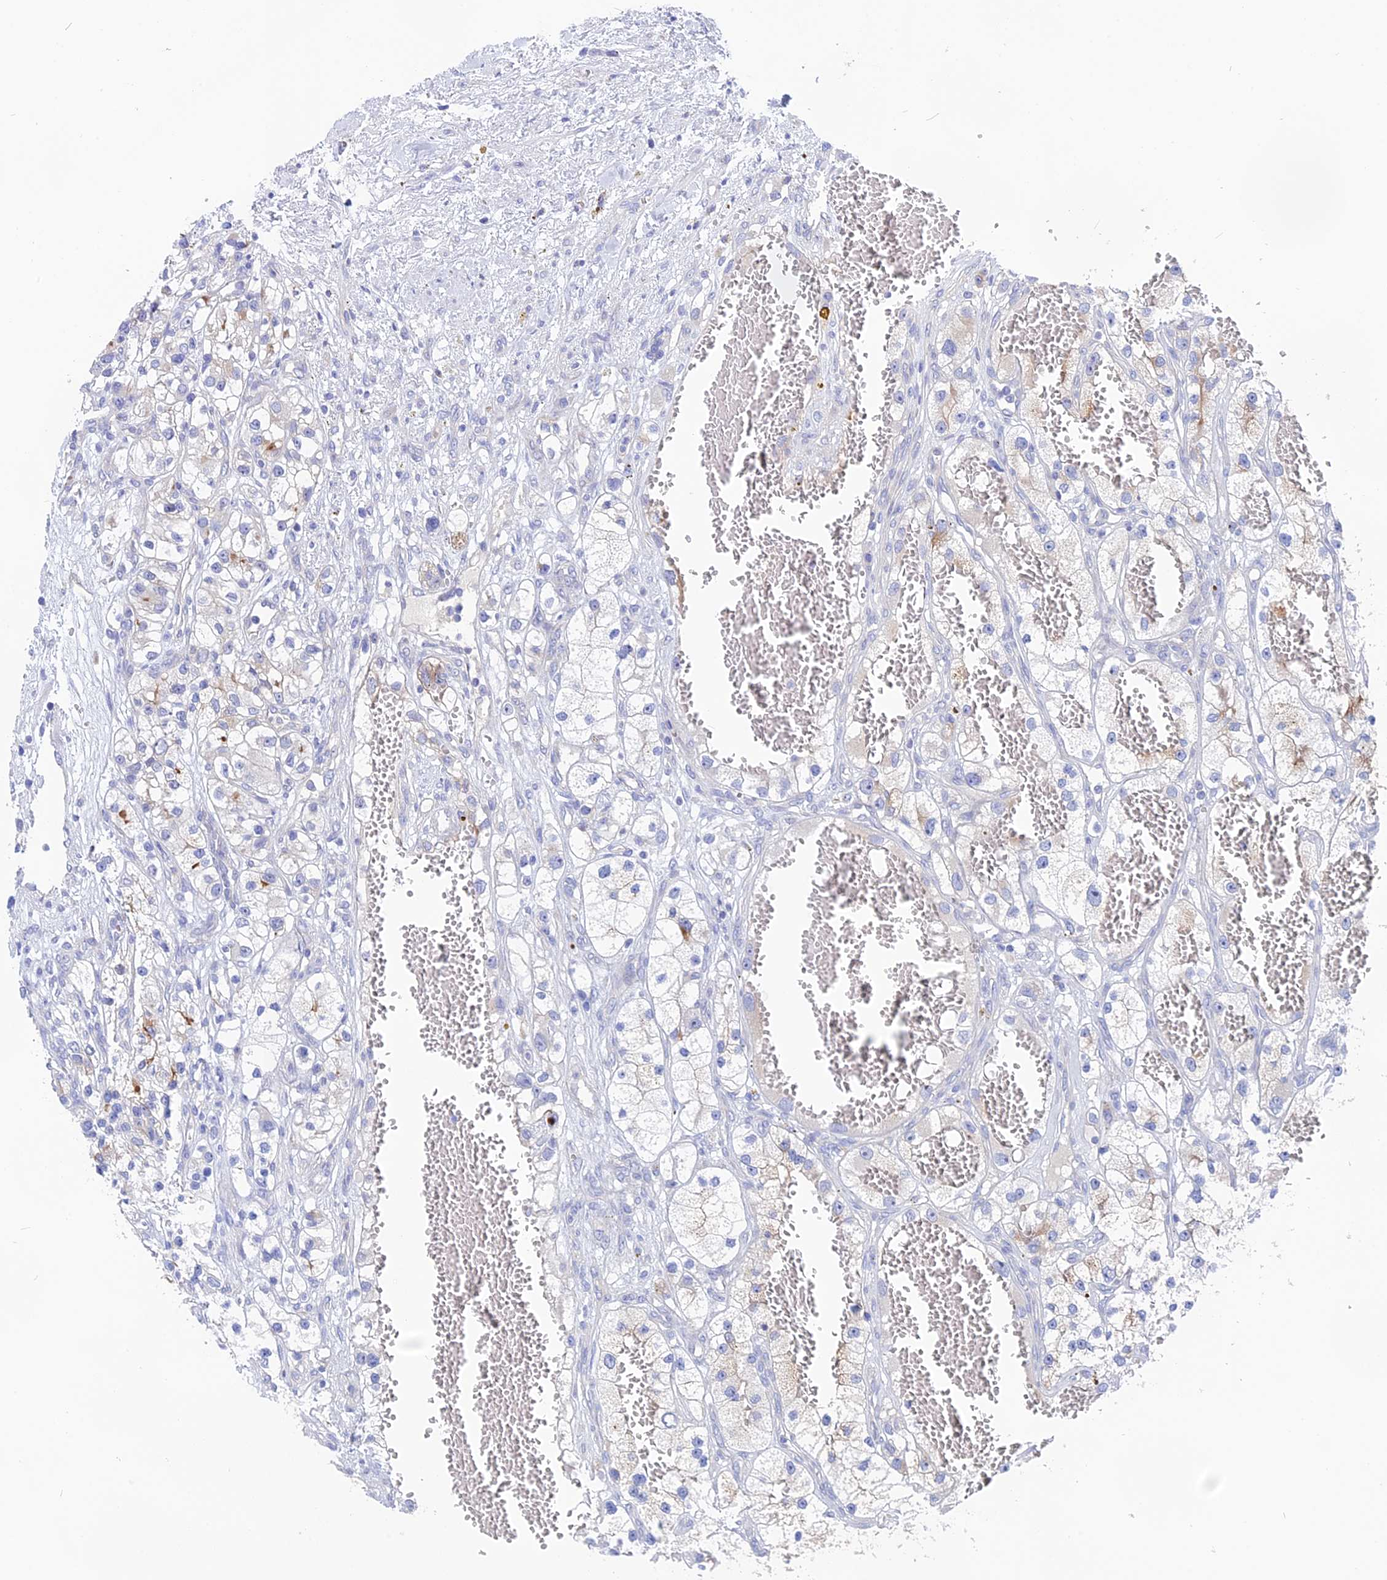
{"staining": {"intensity": "negative", "quantity": "none", "location": "none"}, "tissue": "renal cancer", "cell_type": "Tumor cells", "image_type": "cancer", "snomed": [{"axis": "morphology", "description": "Adenocarcinoma, NOS"}, {"axis": "topography", "description": "Kidney"}], "caption": "The micrograph reveals no staining of tumor cells in renal adenocarcinoma. Brightfield microscopy of immunohistochemistry stained with DAB (brown) and hematoxylin (blue), captured at high magnification.", "gene": "TENT4B", "patient": {"sex": "female", "age": 57}}